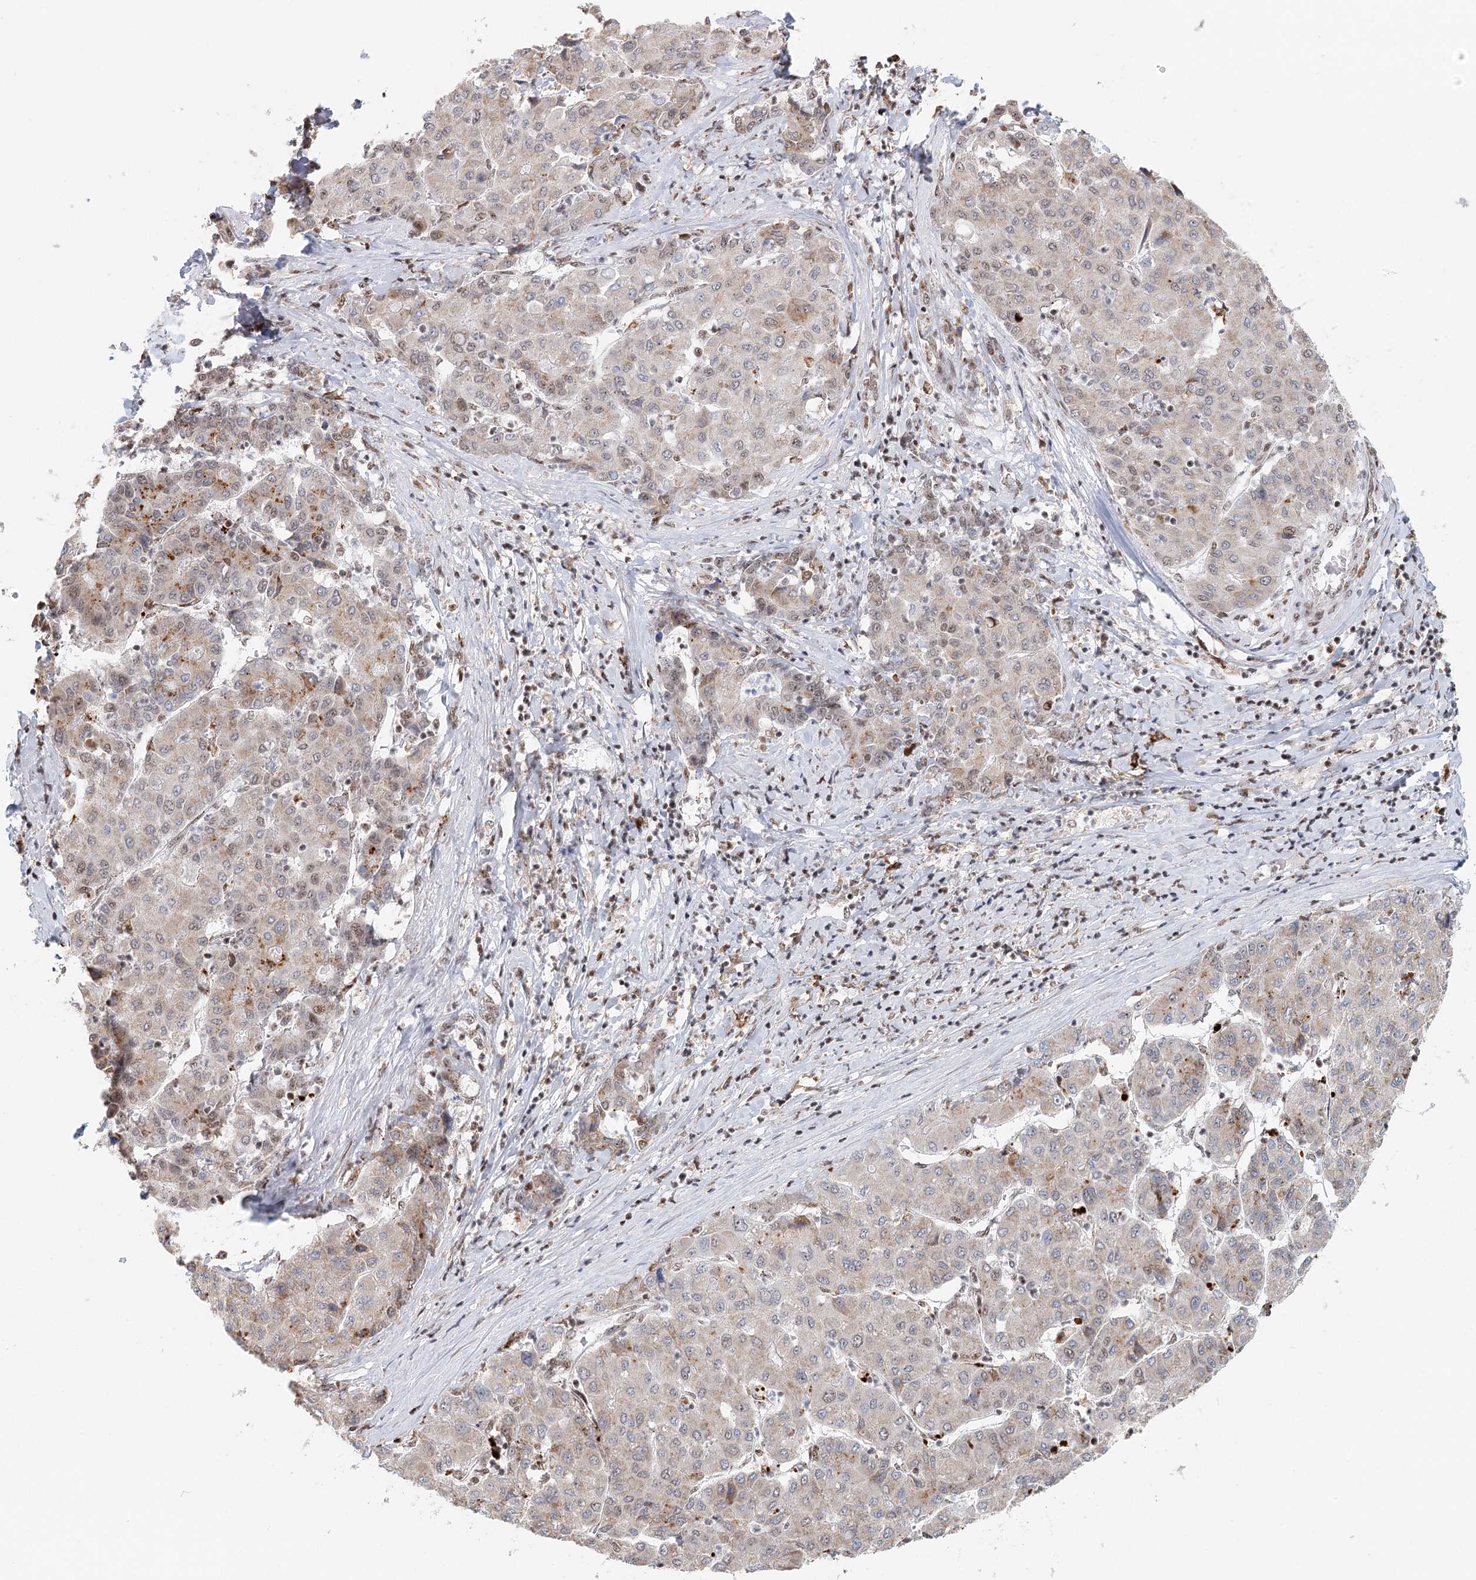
{"staining": {"intensity": "weak", "quantity": "25%-75%", "location": "cytoplasmic/membranous,nuclear"}, "tissue": "liver cancer", "cell_type": "Tumor cells", "image_type": "cancer", "snomed": [{"axis": "morphology", "description": "Carcinoma, Hepatocellular, NOS"}, {"axis": "topography", "description": "Liver"}], "caption": "A histopathology image of liver cancer (hepatocellular carcinoma) stained for a protein shows weak cytoplasmic/membranous and nuclear brown staining in tumor cells.", "gene": "BNIP5", "patient": {"sex": "male", "age": 65}}